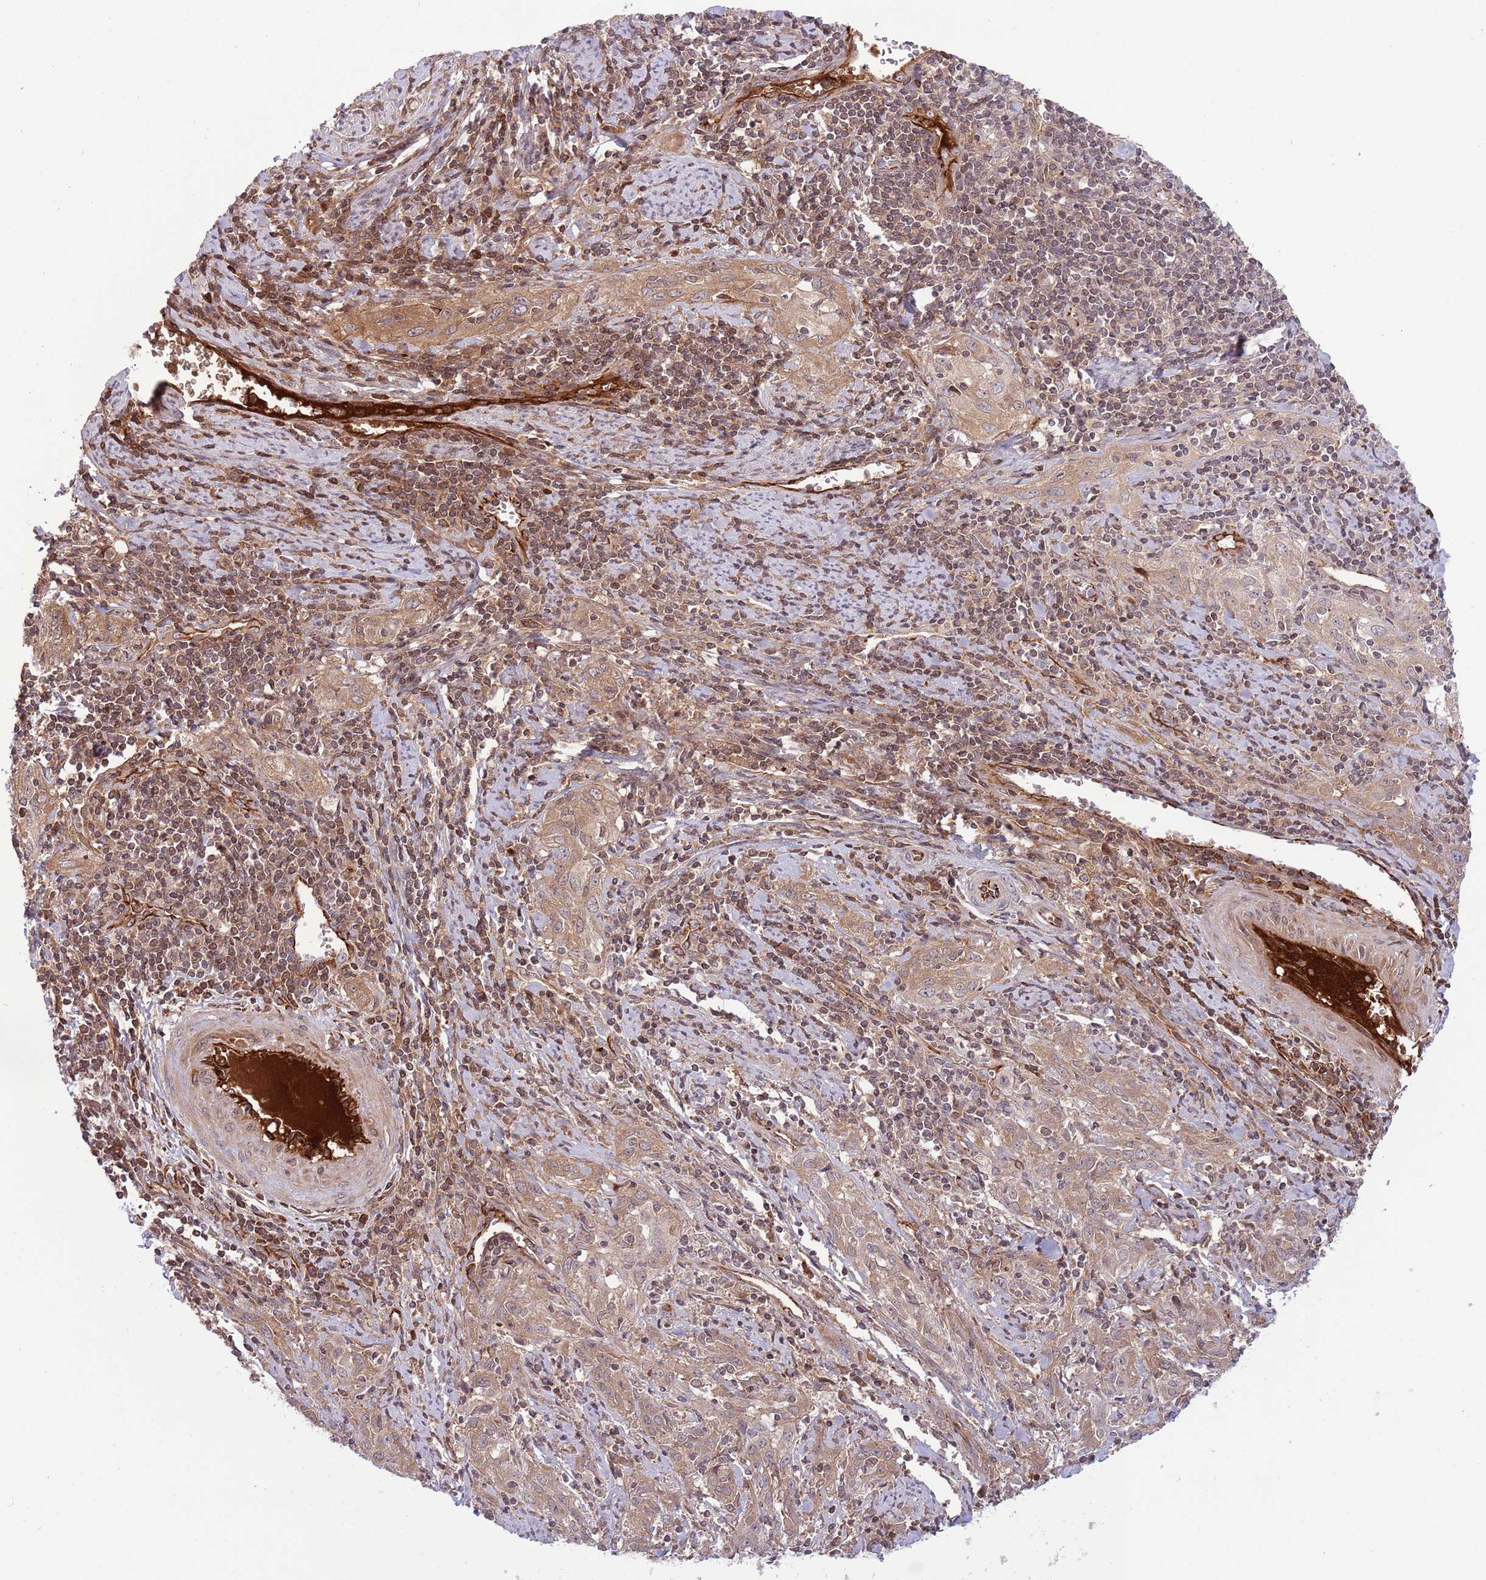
{"staining": {"intensity": "moderate", "quantity": "25%-75%", "location": "cytoplasmic/membranous"}, "tissue": "cervical cancer", "cell_type": "Tumor cells", "image_type": "cancer", "snomed": [{"axis": "morphology", "description": "Squamous cell carcinoma, NOS"}, {"axis": "topography", "description": "Cervix"}], "caption": "Cervical cancer stained for a protein (brown) displays moderate cytoplasmic/membranous positive expression in approximately 25%-75% of tumor cells.", "gene": "DPP10", "patient": {"sex": "female", "age": 57}}